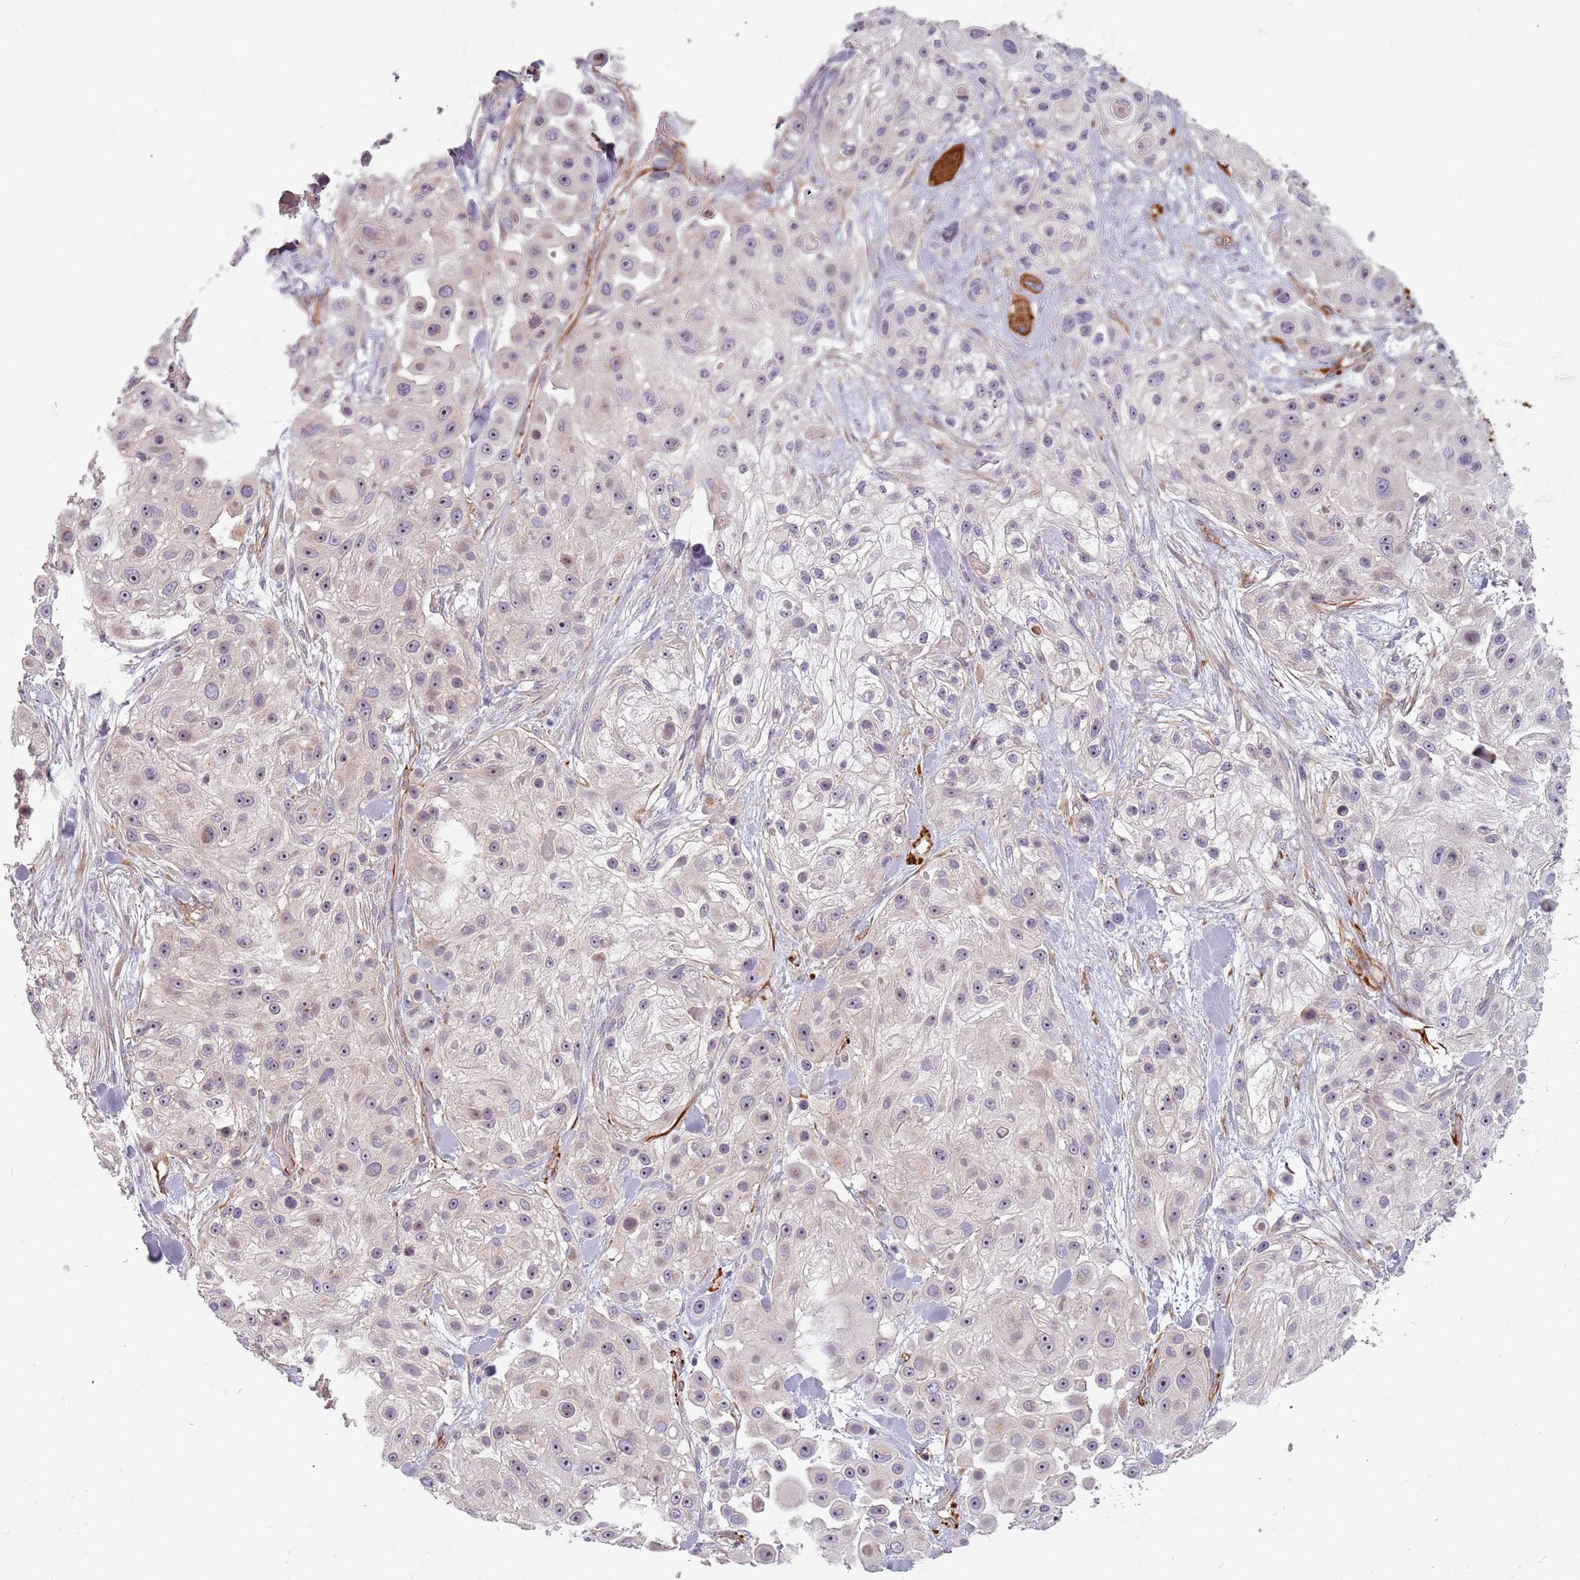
{"staining": {"intensity": "negative", "quantity": "none", "location": "none"}, "tissue": "skin cancer", "cell_type": "Tumor cells", "image_type": "cancer", "snomed": [{"axis": "morphology", "description": "Squamous cell carcinoma, NOS"}, {"axis": "topography", "description": "Skin"}], "caption": "This histopathology image is of skin cancer (squamous cell carcinoma) stained with immunohistochemistry (IHC) to label a protein in brown with the nuclei are counter-stained blue. There is no expression in tumor cells.", "gene": "GAS2L3", "patient": {"sex": "male", "age": 67}}